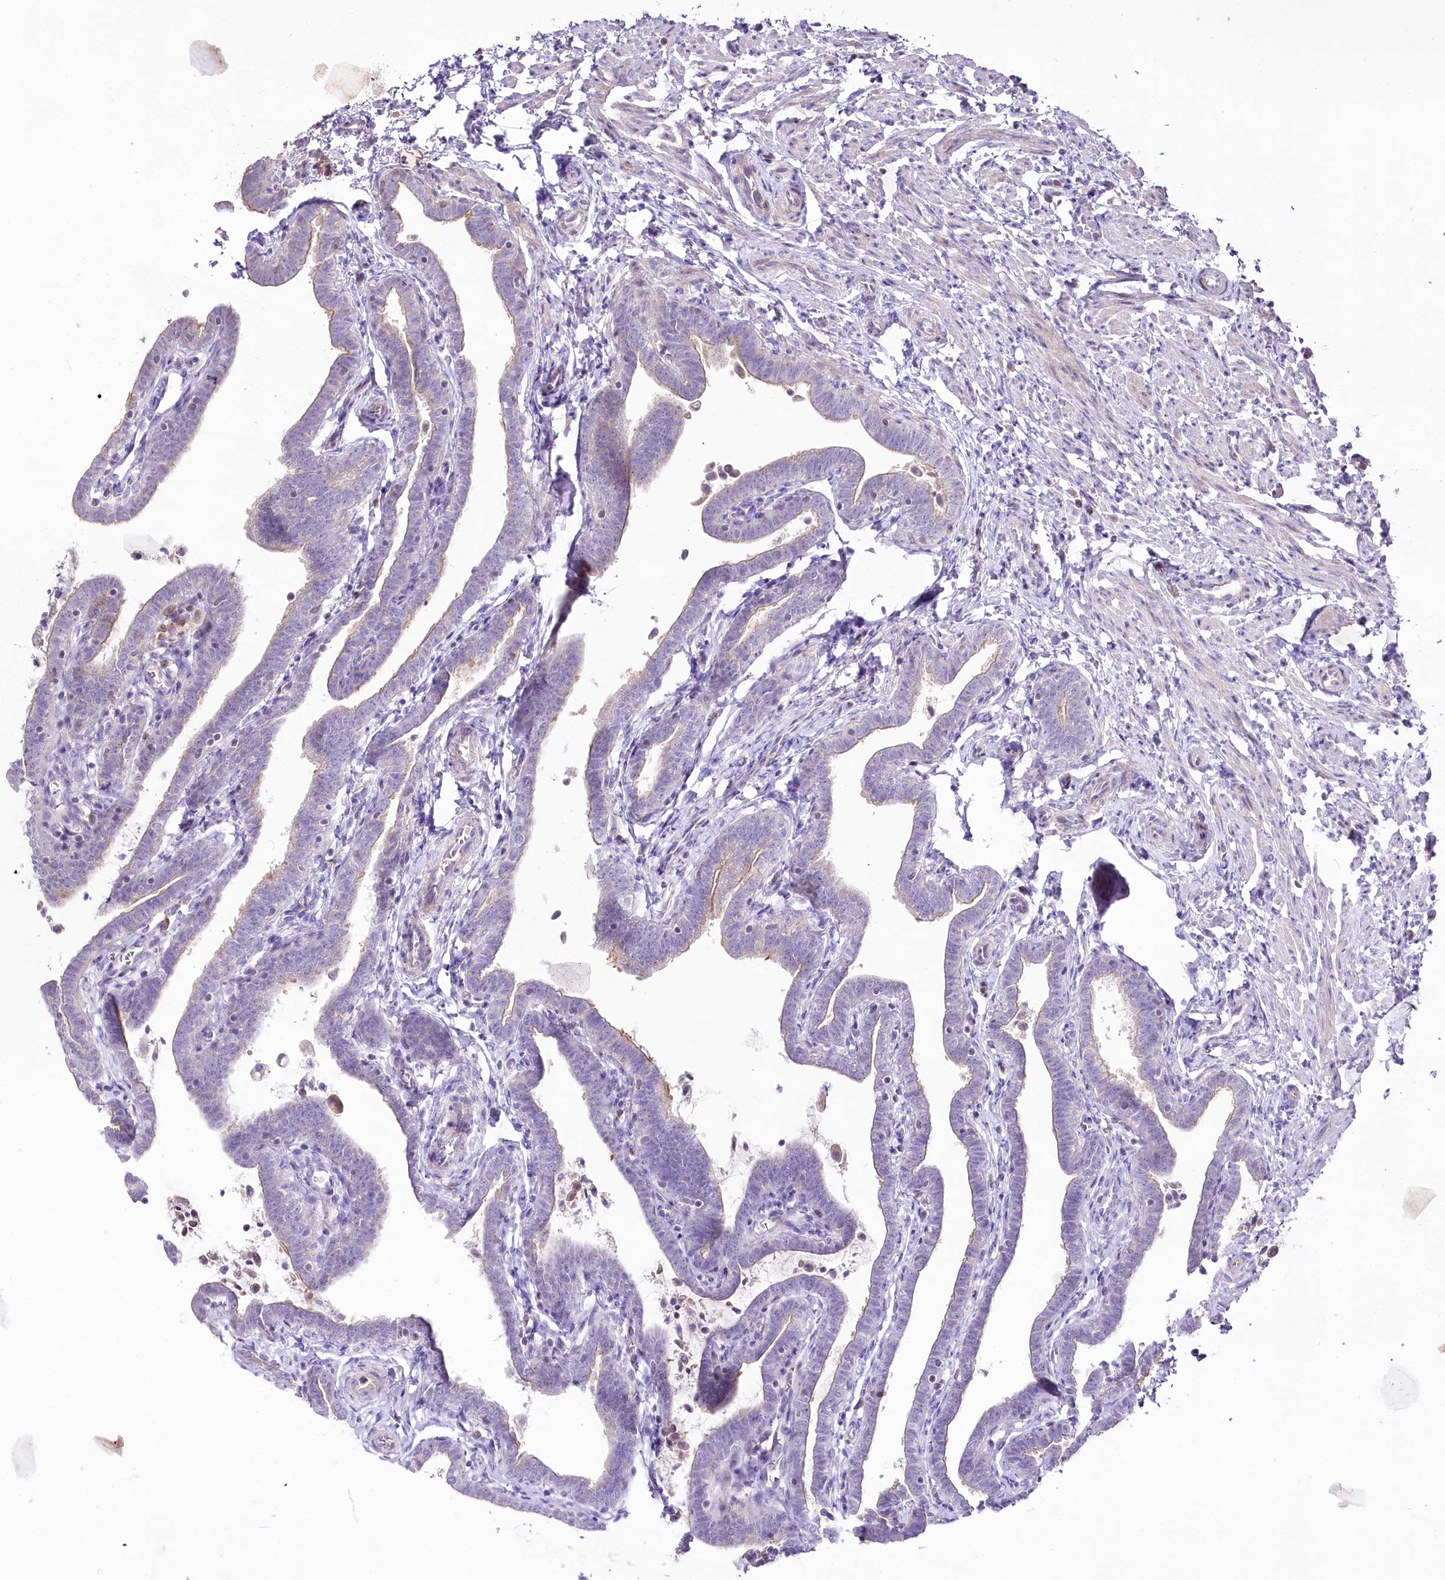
{"staining": {"intensity": "weak", "quantity": "25%-75%", "location": "cytoplasmic/membranous"}, "tissue": "fallopian tube", "cell_type": "Glandular cells", "image_type": "normal", "snomed": [{"axis": "morphology", "description": "Normal tissue, NOS"}, {"axis": "topography", "description": "Fallopian tube"}], "caption": "A low amount of weak cytoplasmic/membranous staining is seen in about 25%-75% of glandular cells in benign fallopian tube. (brown staining indicates protein expression, while blue staining denotes nuclei).", "gene": "SLC6A11", "patient": {"sex": "female", "age": 36}}